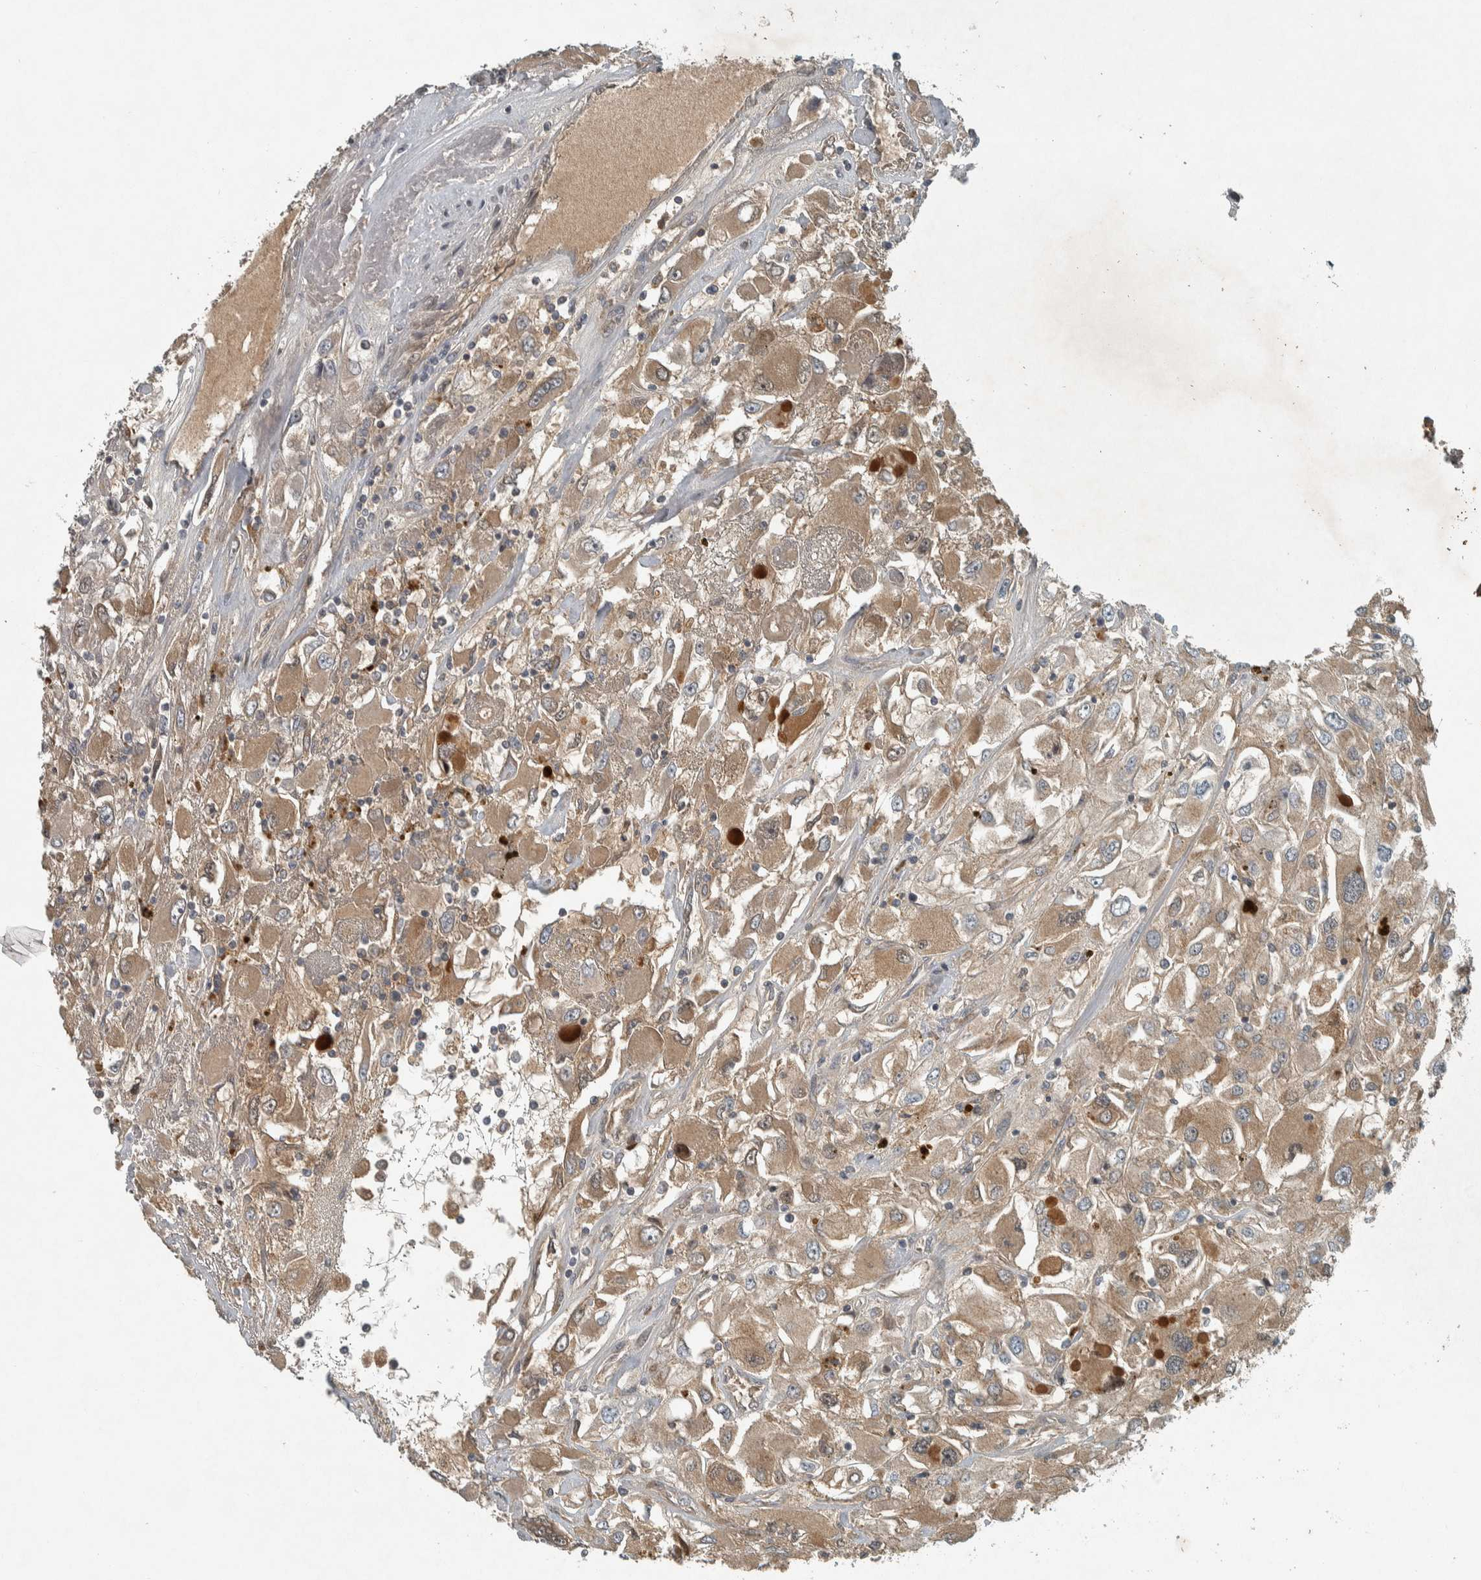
{"staining": {"intensity": "moderate", "quantity": ">75%", "location": "cytoplasmic/membranous"}, "tissue": "renal cancer", "cell_type": "Tumor cells", "image_type": "cancer", "snomed": [{"axis": "morphology", "description": "Adenocarcinoma, NOS"}, {"axis": "topography", "description": "Kidney"}], "caption": "High-power microscopy captured an IHC image of adenocarcinoma (renal), revealing moderate cytoplasmic/membranous positivity in about >75% of tumor cells. The staining was performed using DAB (3,3'-diaminobenzidine), with brown indicating positive protein expression. Nuclei are stained blue with hematoxylin.", "gene": "CLCN2", "patient": {"sex": "female", "age": 52}}